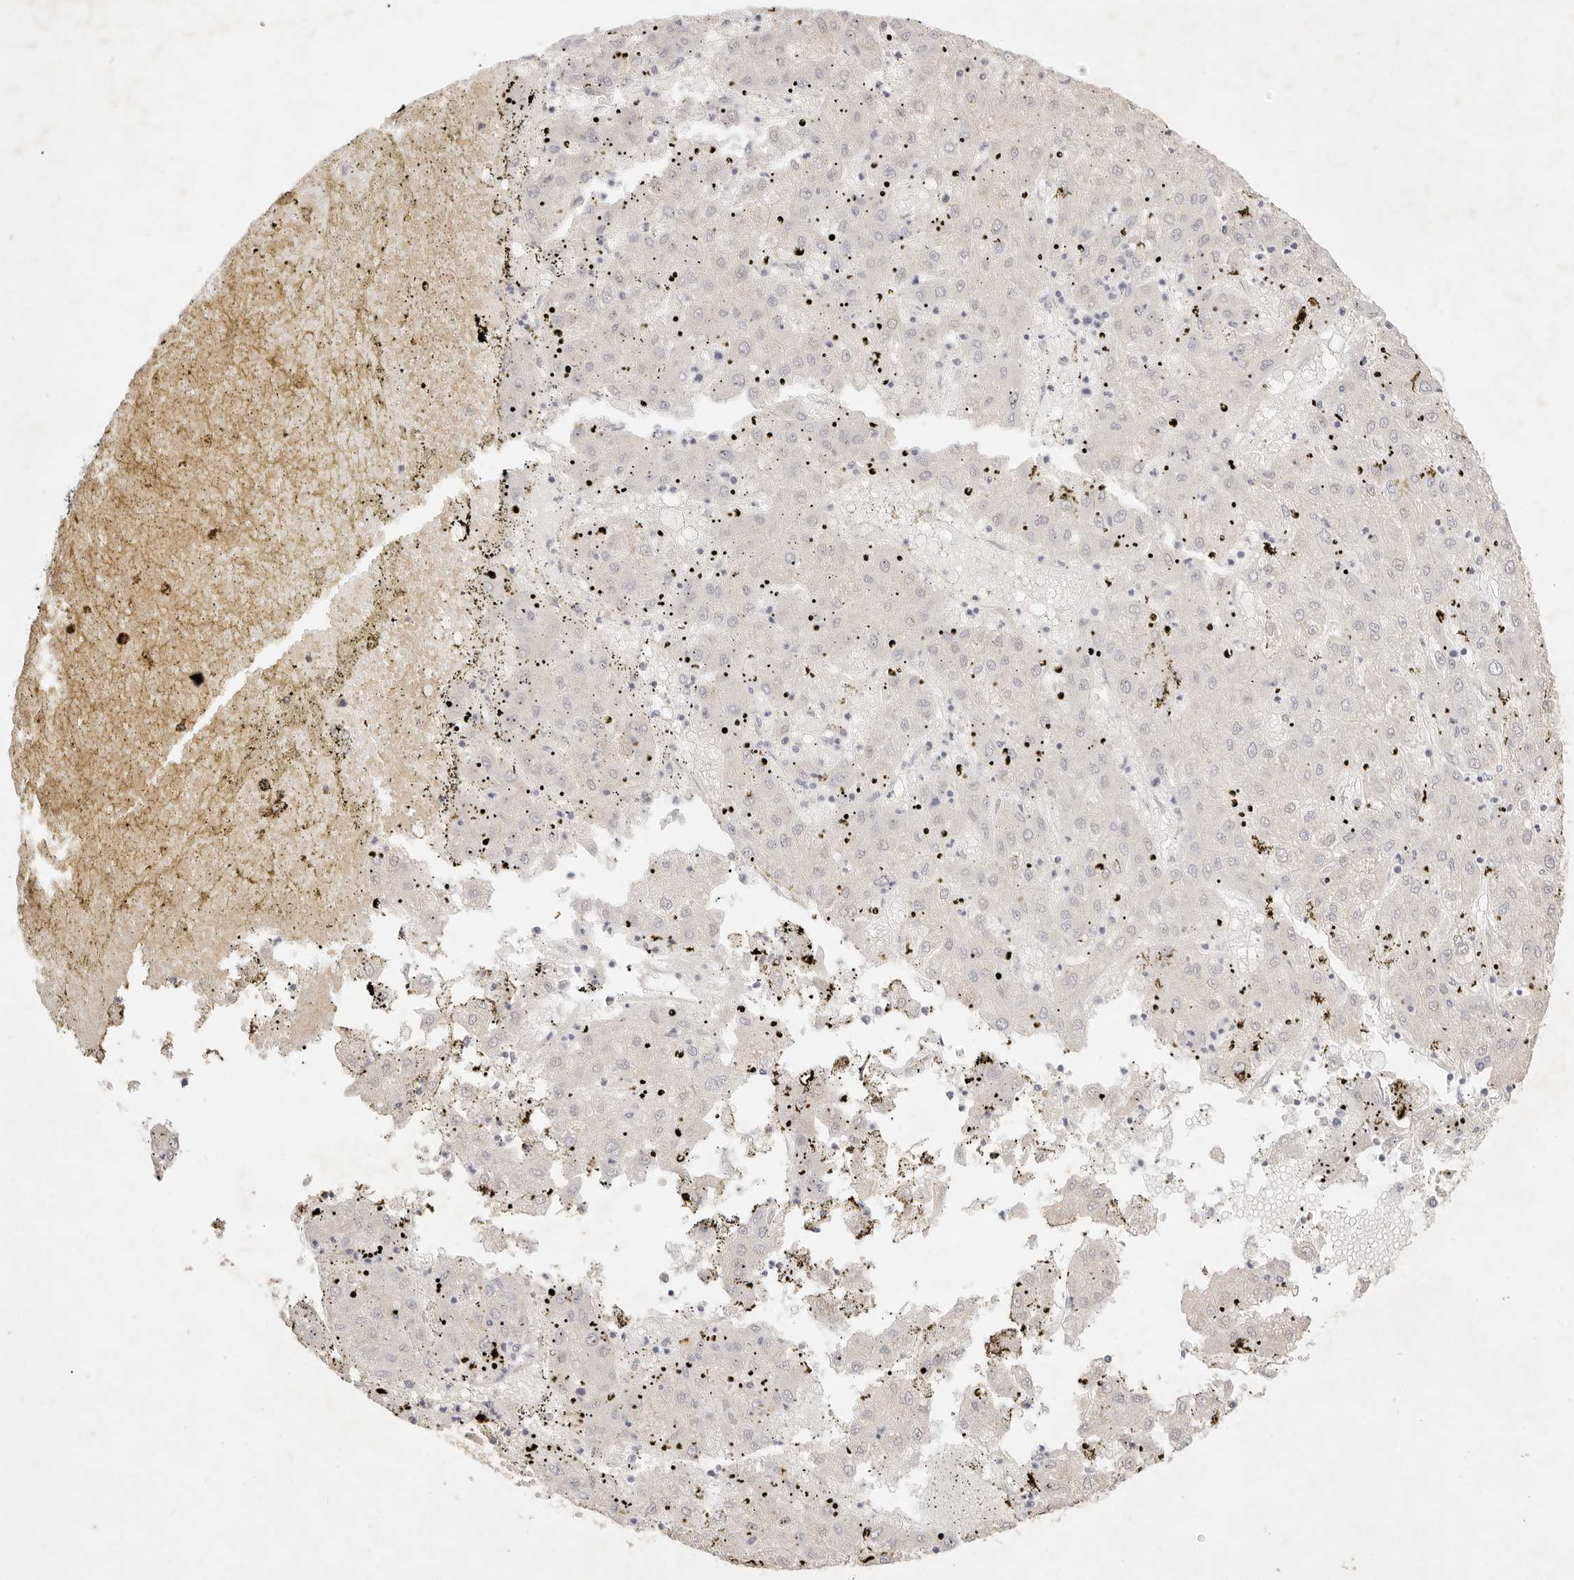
{"staining": {"intensity": "negative", "quantity": "none", "location": "none"}, "tissue": "liver cancer", "cell_type": "Tumor cells", "image_type": "cancer", "snomed": [{"axis": "morphology", "description": "Carcinoma, Hepatocellular, NOS"}, {"axis": "topography", "description": "Liver"}], "caption": "DAB (3,3'-diaminobenzidine) immunohistochemical staining of hepatocellular carcinoma (liver) exhibits no significant expression in tumor cells.", "gene": "GPR156", "patient": {"sex": "male", "age": 72}}